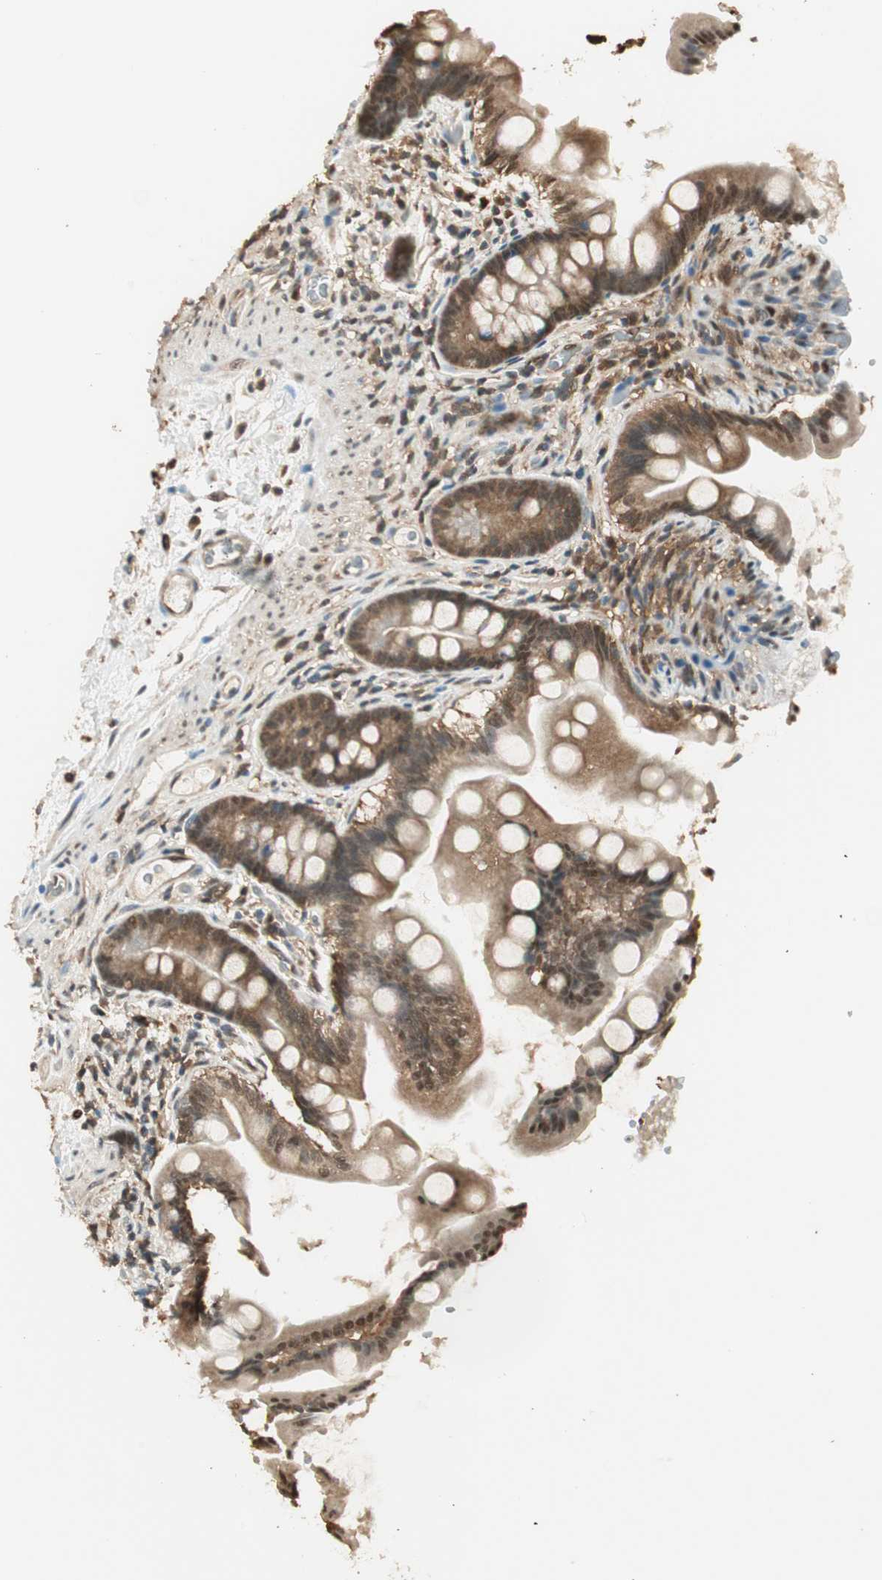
{"staining": {"intensity": "weak", "quantity": ">75%", "location": "cytoplasmic/membranous"}, "tissue": "small intestine", "cell_type": "Glandular cells", "image_type": "normal", "snomed": [{"axis": "morphology", "description": "Normal tissue, NOS"}, {"axis": "topography", "description": "Small intestine"}], "caption": "Weak cytoplasmic/membranous positivity is identified in about >75% of glandular cells in normal small intestine. (IHC, brightfield microscopy, high magnification).", "gene": "USP5", "patient": {"sex": "female", "age": 56}}